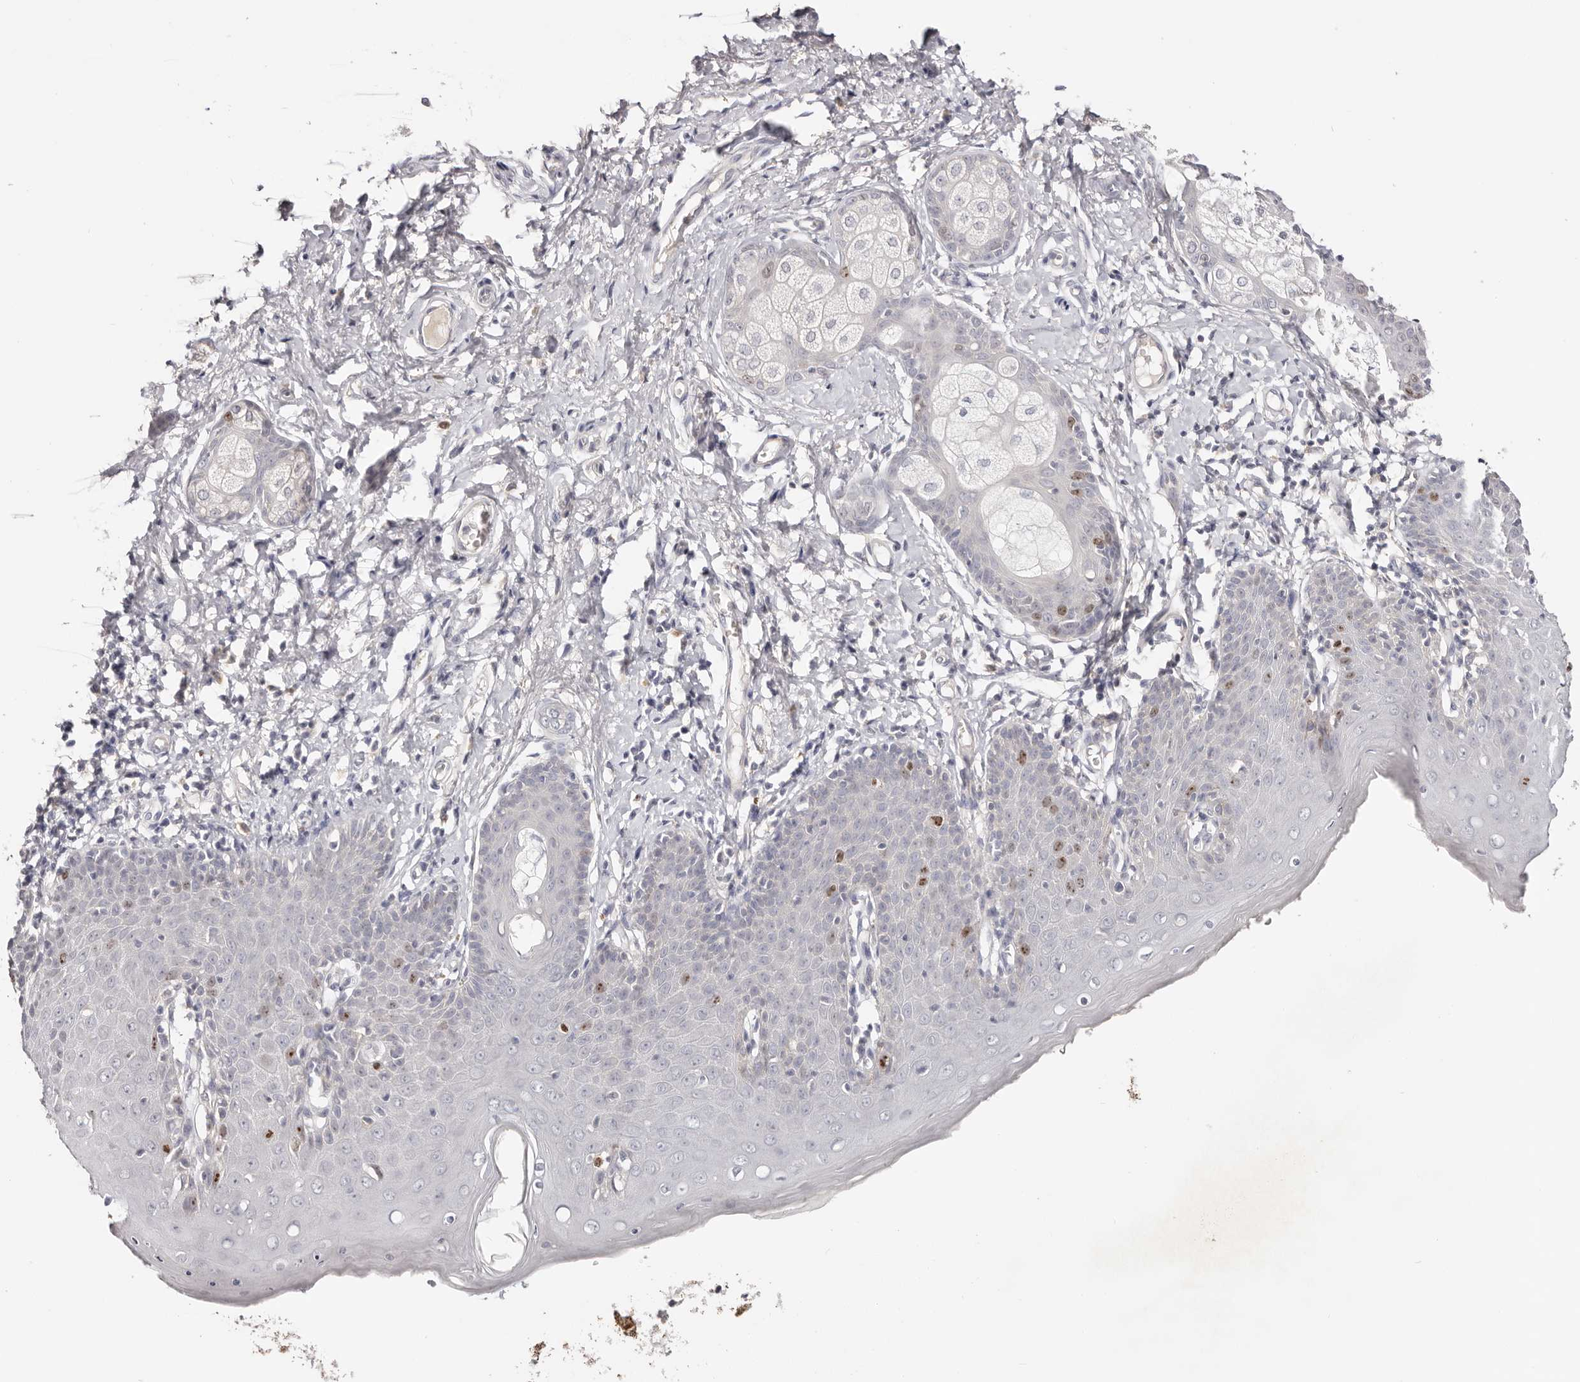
{"staining": {"intensity": "moderate", "quantity": "<25%", "location": "nuclear"}, "tissue": "skin", "cell_type": "Epidermal cells", "image_type": "normal", "snomed": [{"axis": "morphology", "description": "Normal tissue, NOS"}, {"axis": "topography", "description": "Vulva"}], "caption": "A brown stain labels moderate nuclear expression of a protein in epidermal cells of benign human skin.", "gene": "CCDC190", "patient": {"sex": "female", "age": 66}}